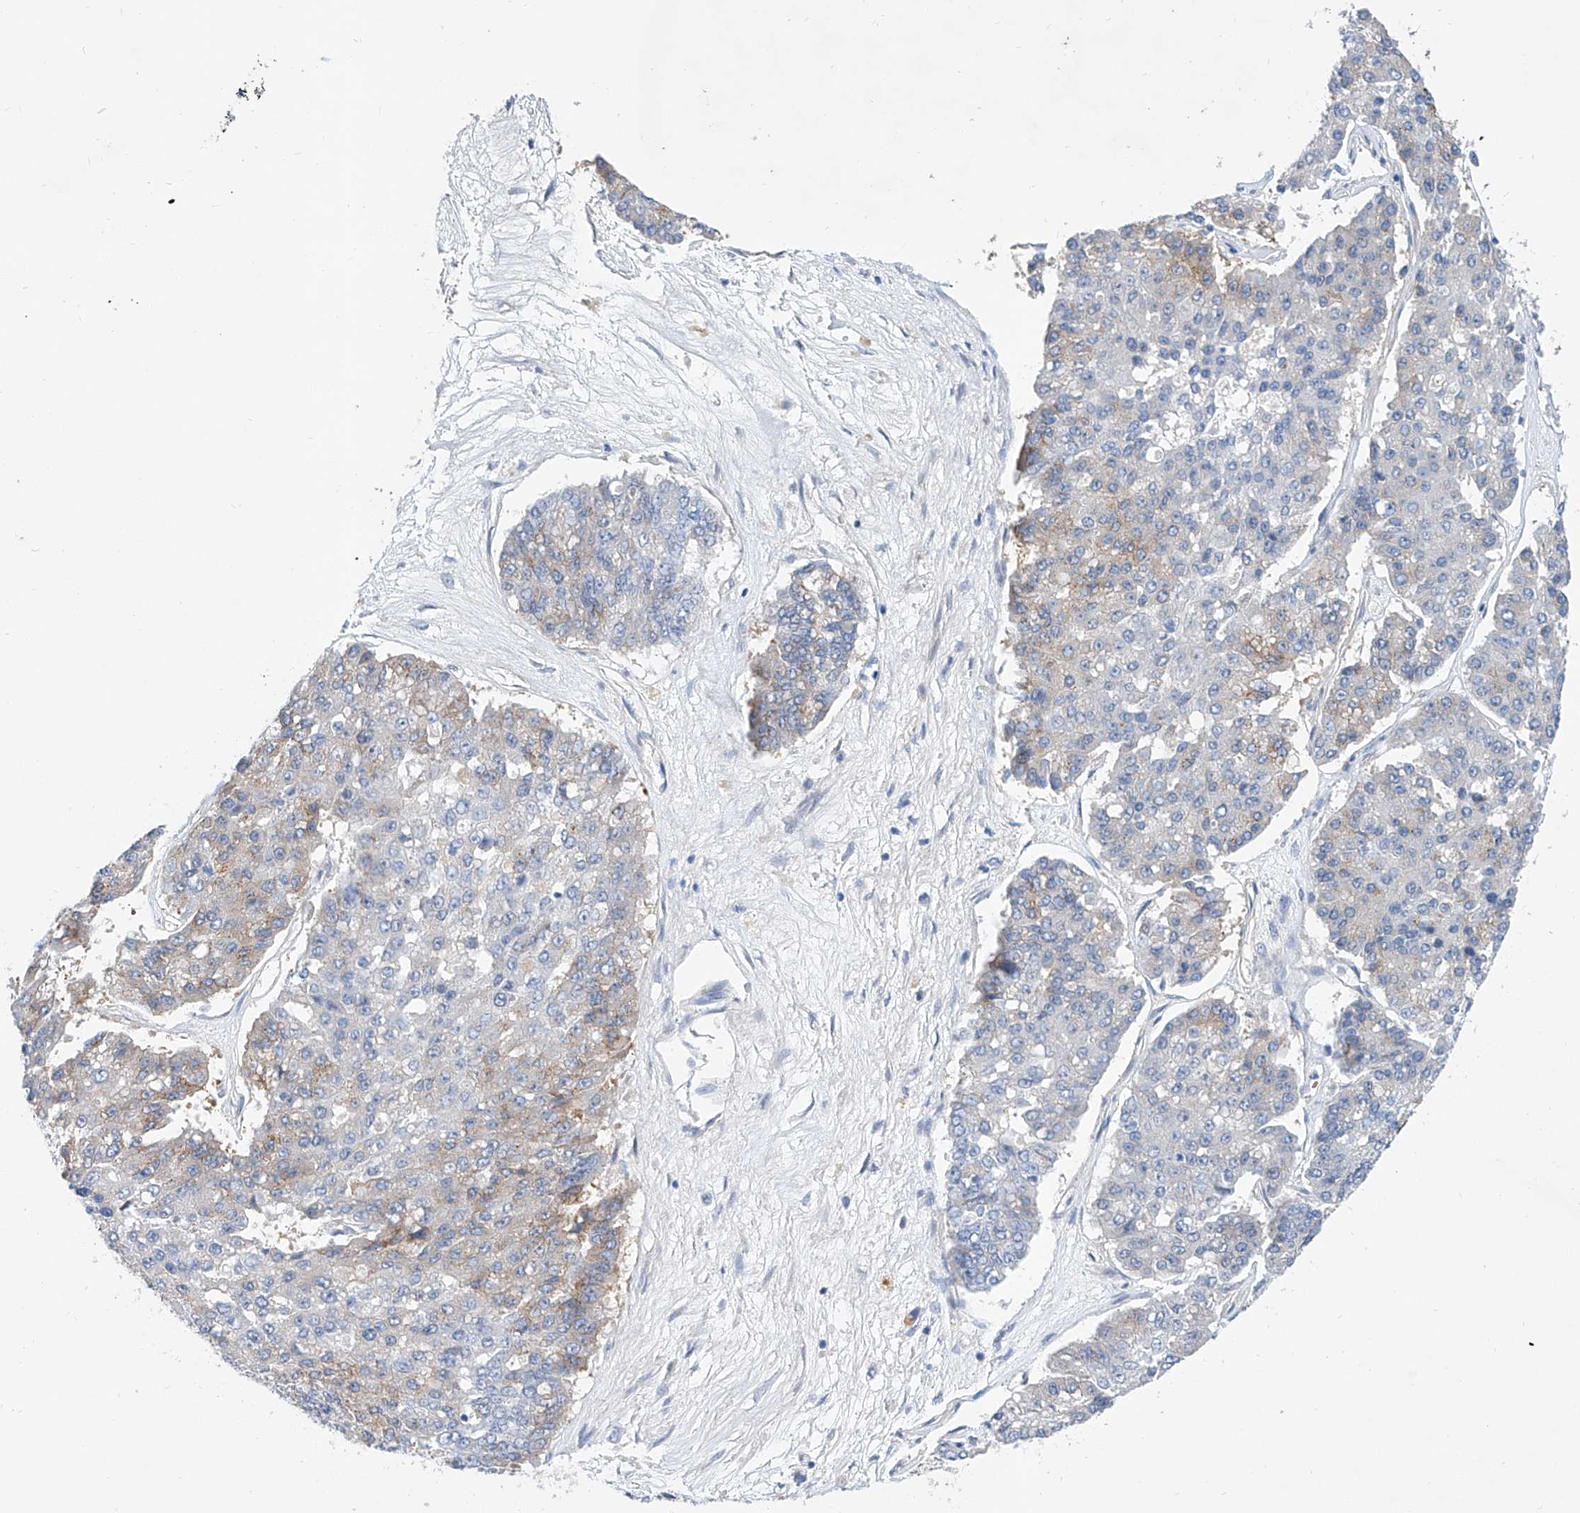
{"staining": {"intensity": "moderate", "quantity": "<25%", "location": "cytoplasmic/membranous"}, "tissue": "pancreatic cancer", "cell_type": "Tumor cells", "image_type": "cancer", "snomed": [{"axis": "morphology", "description": "Adenocarcinoma, NOS"}, {"axis": "topography", "description": "Pancreas"}], "caption": "Immunohistochemical staining of adenocarcinoma (pancreatic) shows low levels of moderate cytoplasmic/membranous staining in approximately <25% of tumor cells. (DAB IHC, brown staining for protein, blue staining for nuclei).", "gene": "BPTF", "patient": {"sex": "male", "age": 50}}